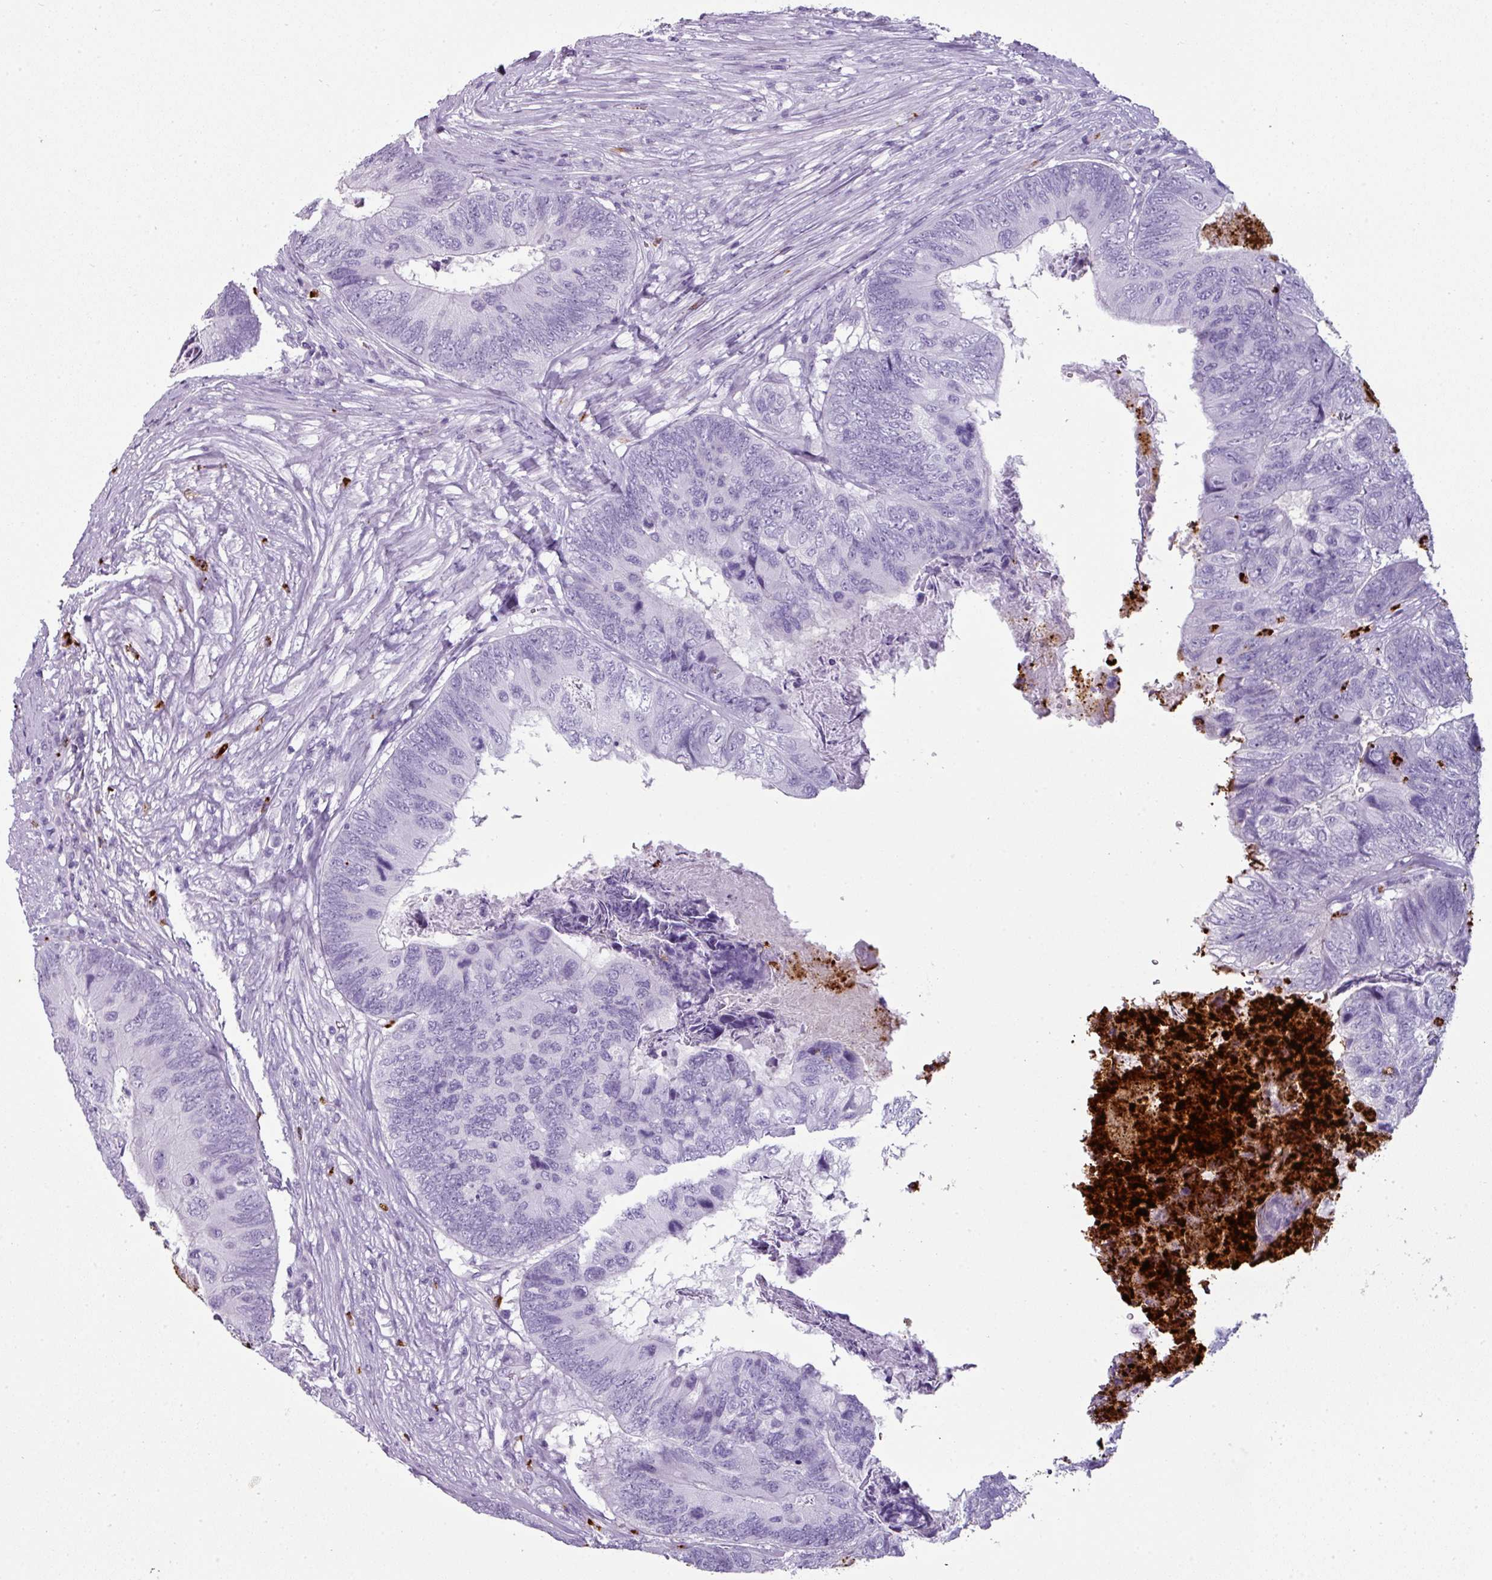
{"staining": {"intensity": "negative", "quantity": "none", "location": "none"}, "tissue": "colorectal cancer", "cell_type": "Tumor cells", "image_type": "cancer", "snomed": [{"axis": "morphology", "description": "Adenocarcinoma, NOS"}, {"axis": "topography", "description": "Colon"}], "caption": "High magnification brightfield microscopy of colorectal adenocarcinoma stained with DAB (brown) and counterstained with hematoxylin (blue): tumor cells show no significant staining.", "gene": "CTSG", "patient": {"sex": "female", "age": 67}}